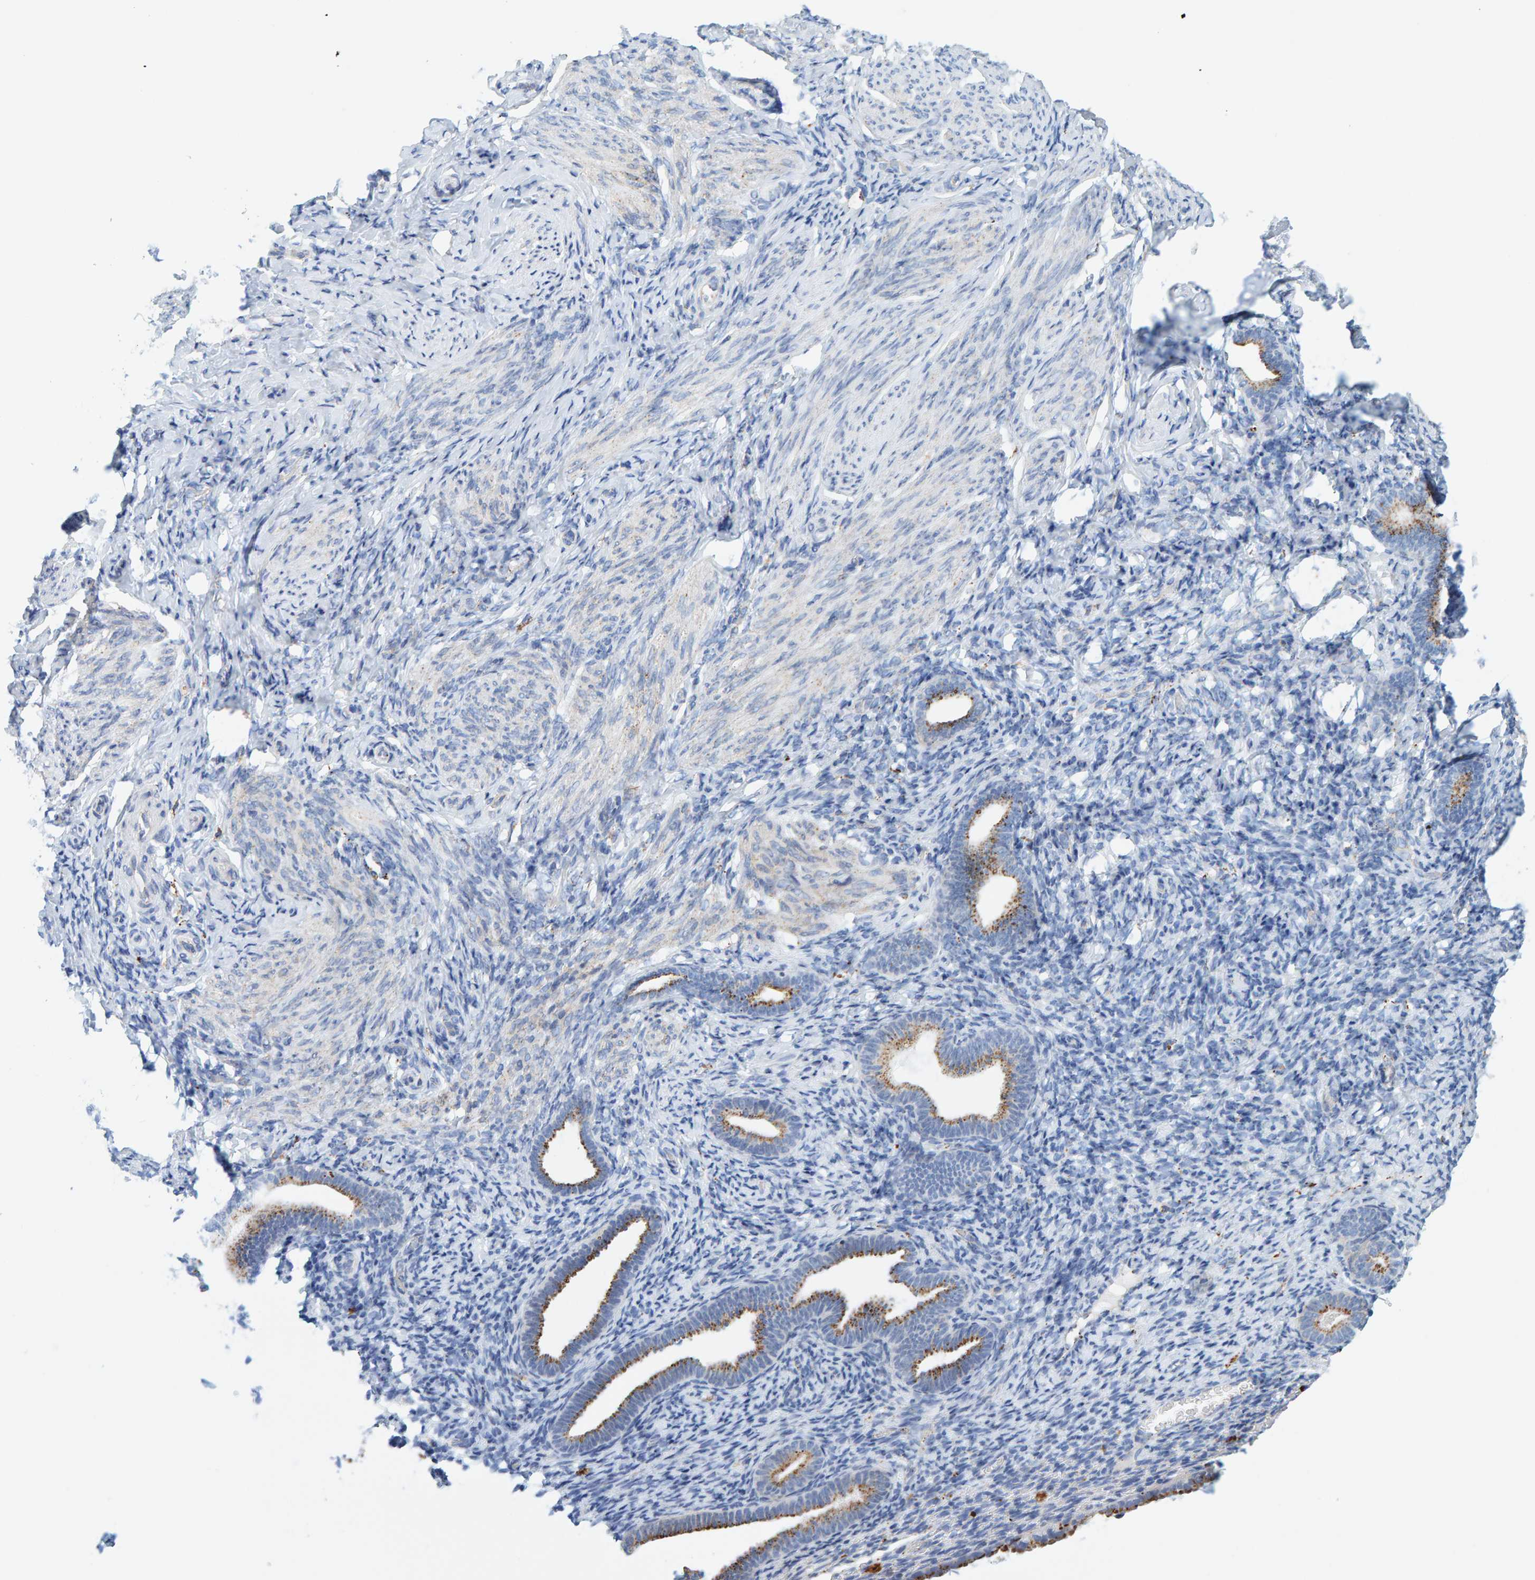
{"staining": {"intensity": "negative", "quantity": "none", "location": "none"}, "tissue": "endometrium", "cell_type": "Cells in endometrial stroma", "image_type": "normal", "snomed": [{"axis": "morphology", "description": "Normal tissue, NOS"}, {"axis": "topography", "description": "Endometrium"}], "caption": "The histopathology image shows no significant expression in cells in endometrial stroma of endometrium.", "gene": "BIN3", "patient": {"sex": "female", "age": 51}}